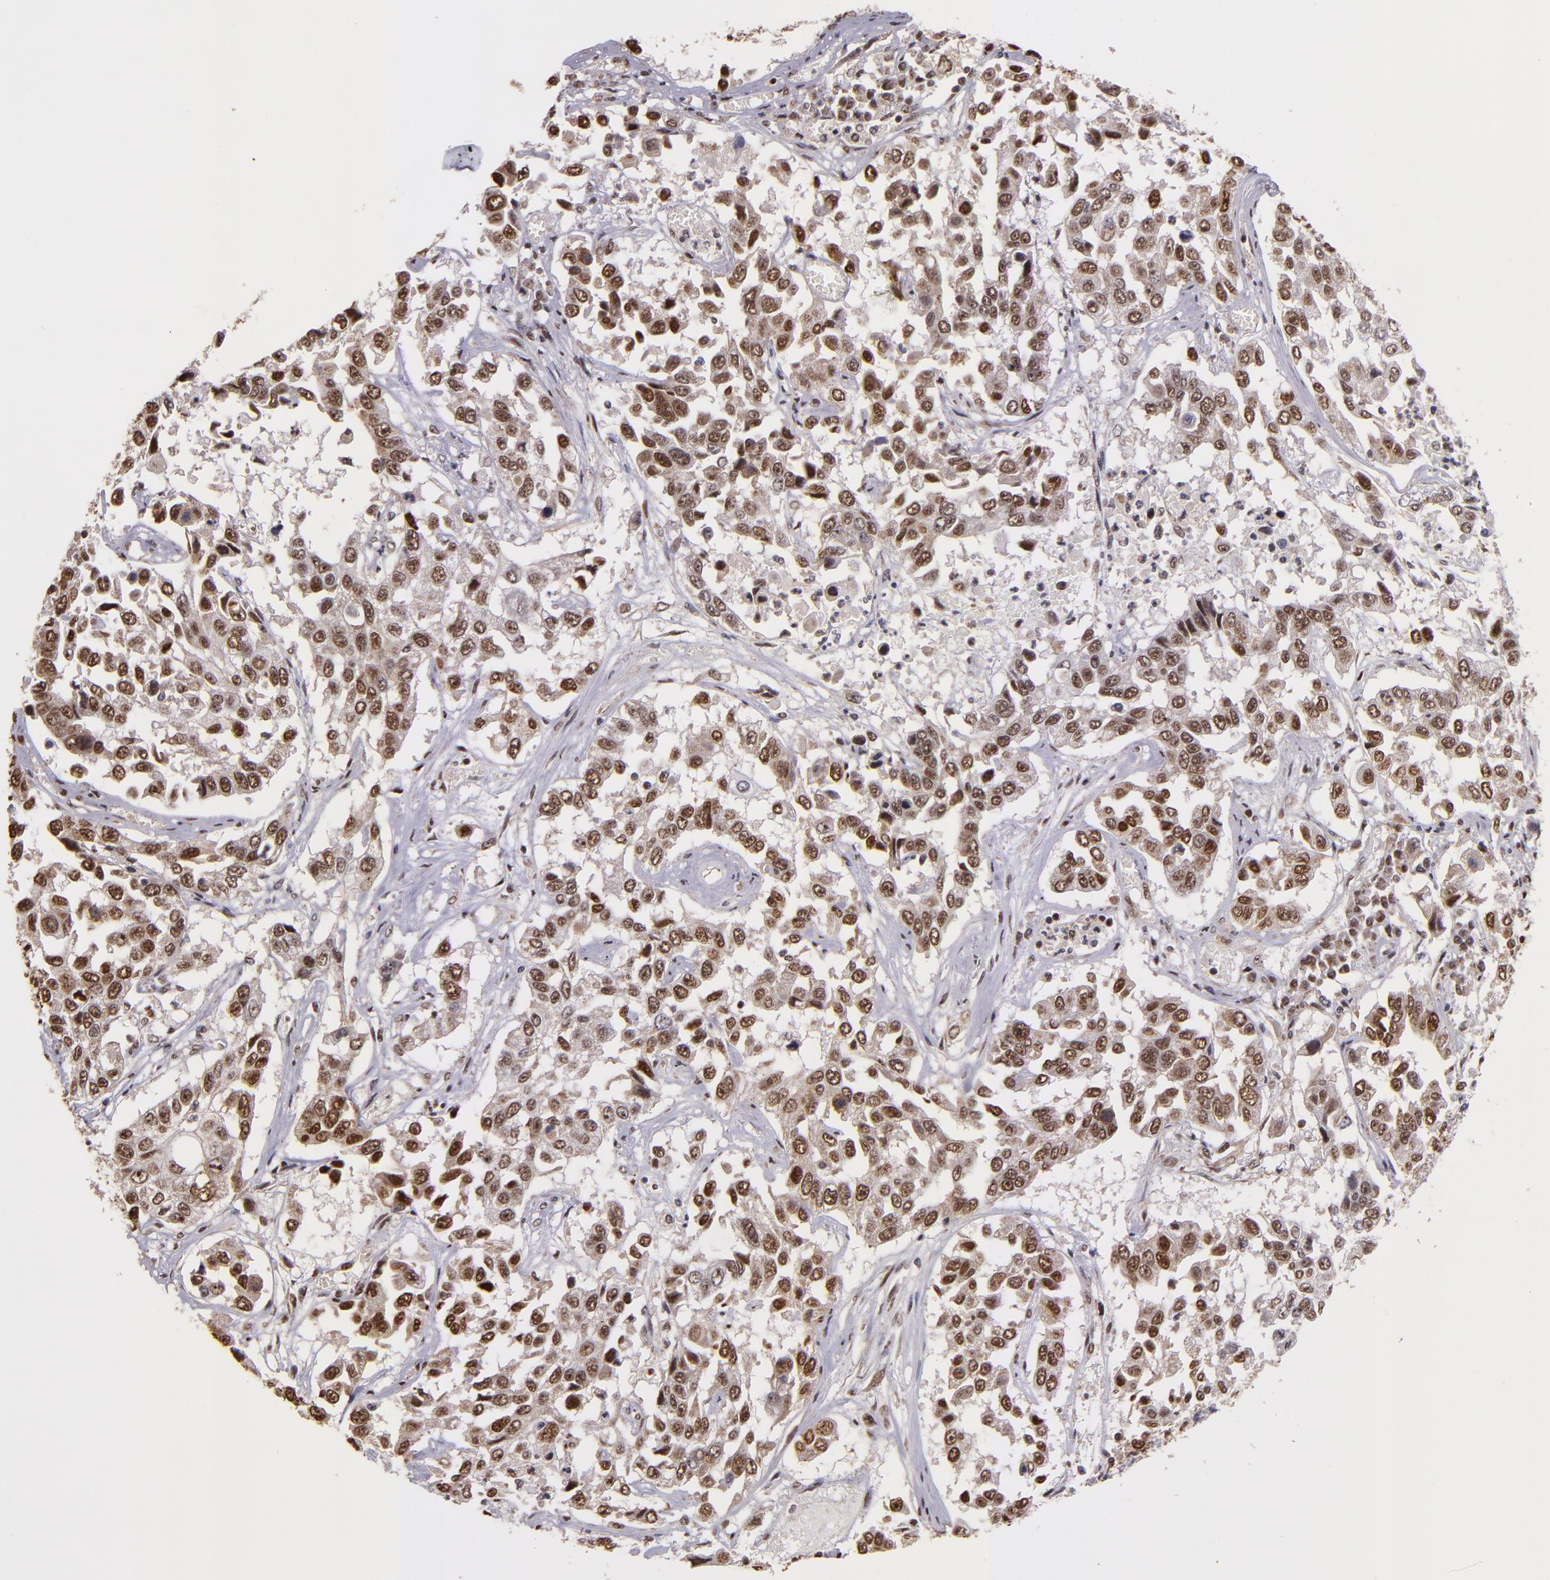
{"staining": {"intensity": "moderate", "quantity": "25%-75%", "location": "cytoplasmic/membranous,nuclear"}, "tissue": "lung cancer", "cell_type": "Tumor cells", "image_type": "cancer", "snomed": [{"axis": "morphology", "description": "Squamous cell carcinoma, NOS"}, {"axis": "topography", "description": "Lung"}], "caption": "Lung squamous cell carcinoma stained with a protein marker demonstrates moderate staining in tumor cells.", "gene": "CECR2", "patient": {"sex": "male", "age": 71}}